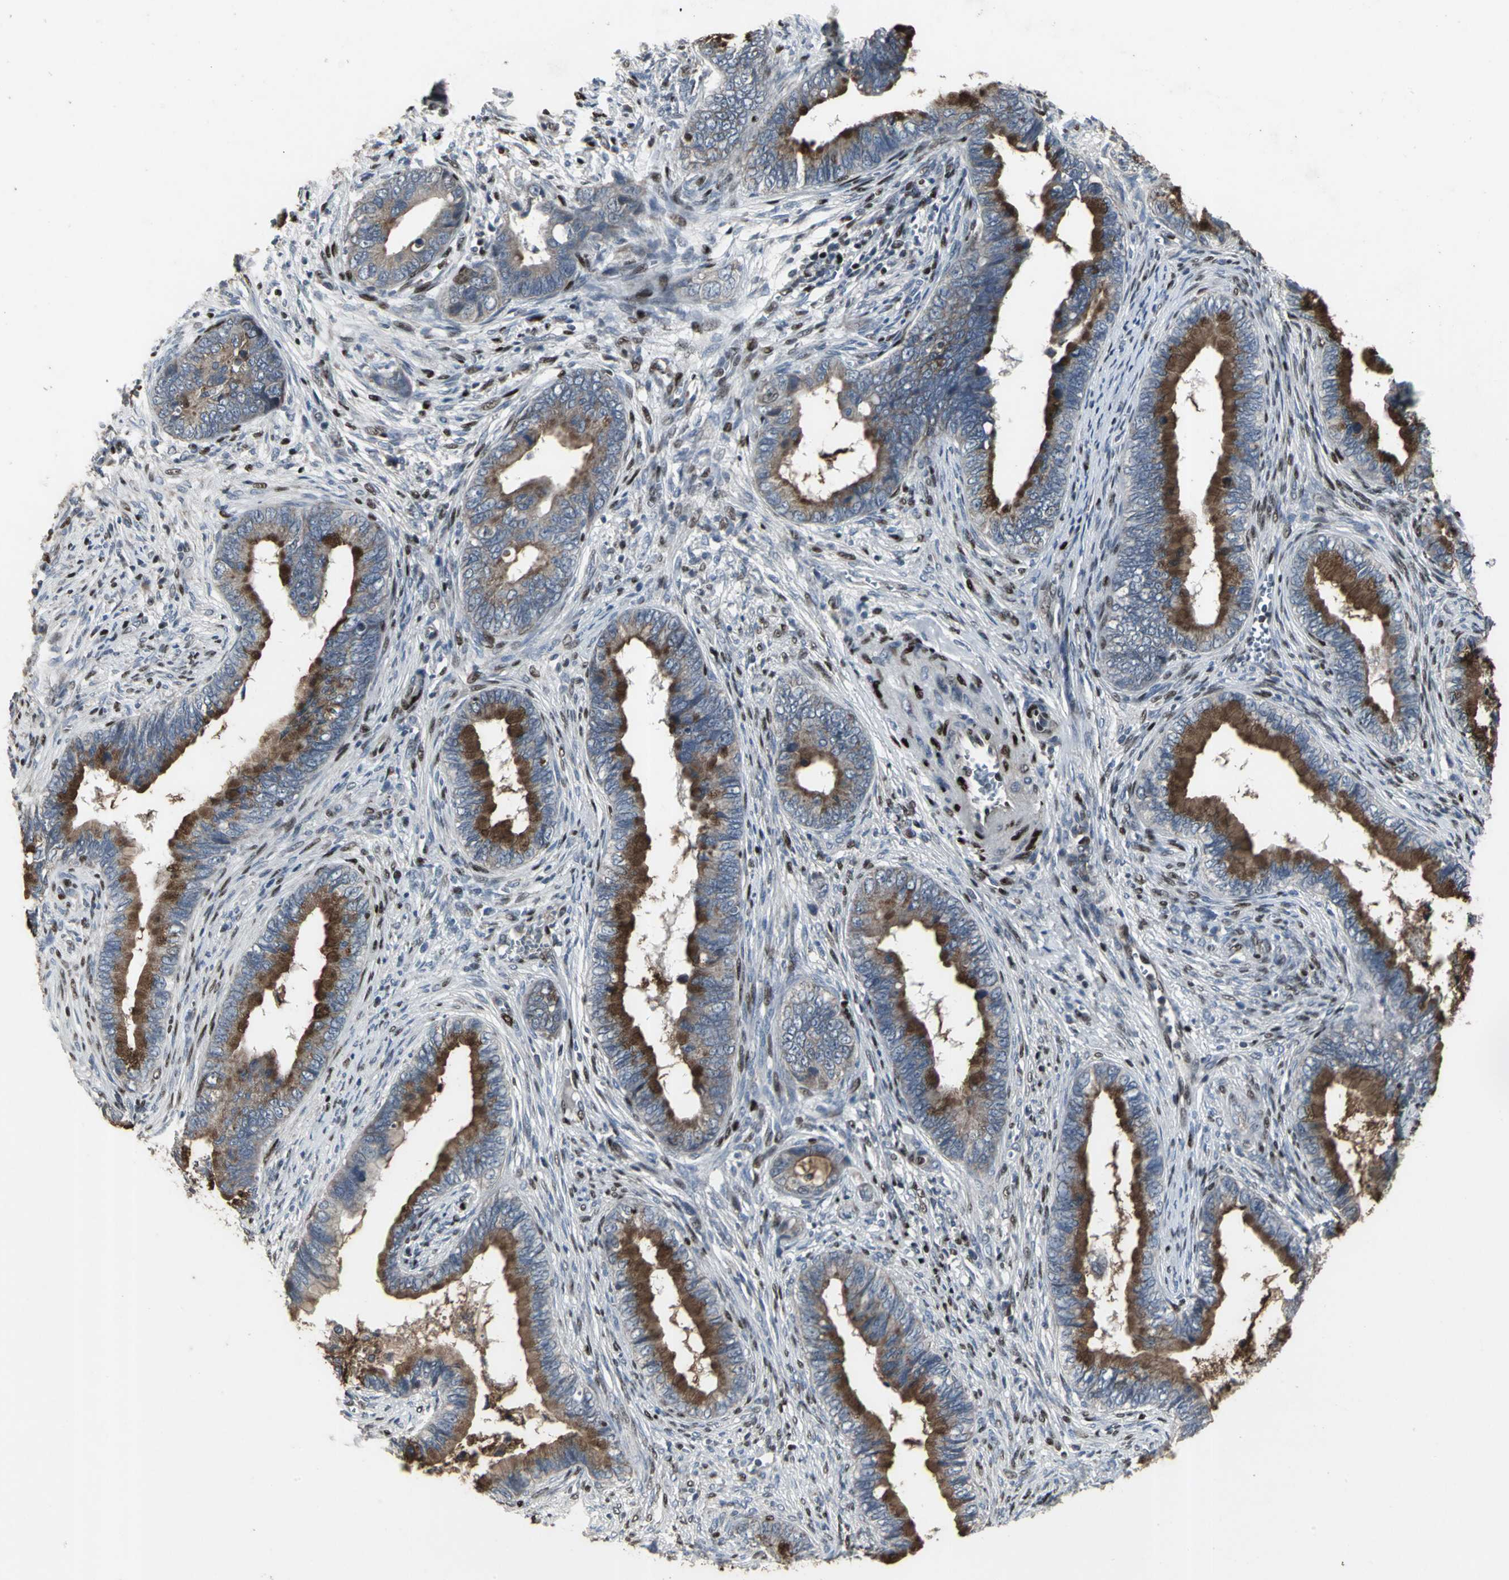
{"staining": {"intensity": "moderate", "quantity": ">75%", "location": "cytoplasmic/membranous"}, "tissue": "cervical cancer", "cell_type": "Tumor cells", "image_type": "cancer", "snomed": [{"axis": "morphology", "description": "Adenocarcinoma, NOS"}, {"axis": "topography", "description": "Cervix"}], "caption": "An image of human cervical cancer (adenocarcinoma) stained for a protein exhibits moderate cytoplasmic/membranous brown staining in tumor cells. (DAB (3,3'-diaminobenzidine) IHC with brightfield microscopy, high magnification).", "gene": "SRF", "patient": {"sex": "female", "age": 44}}